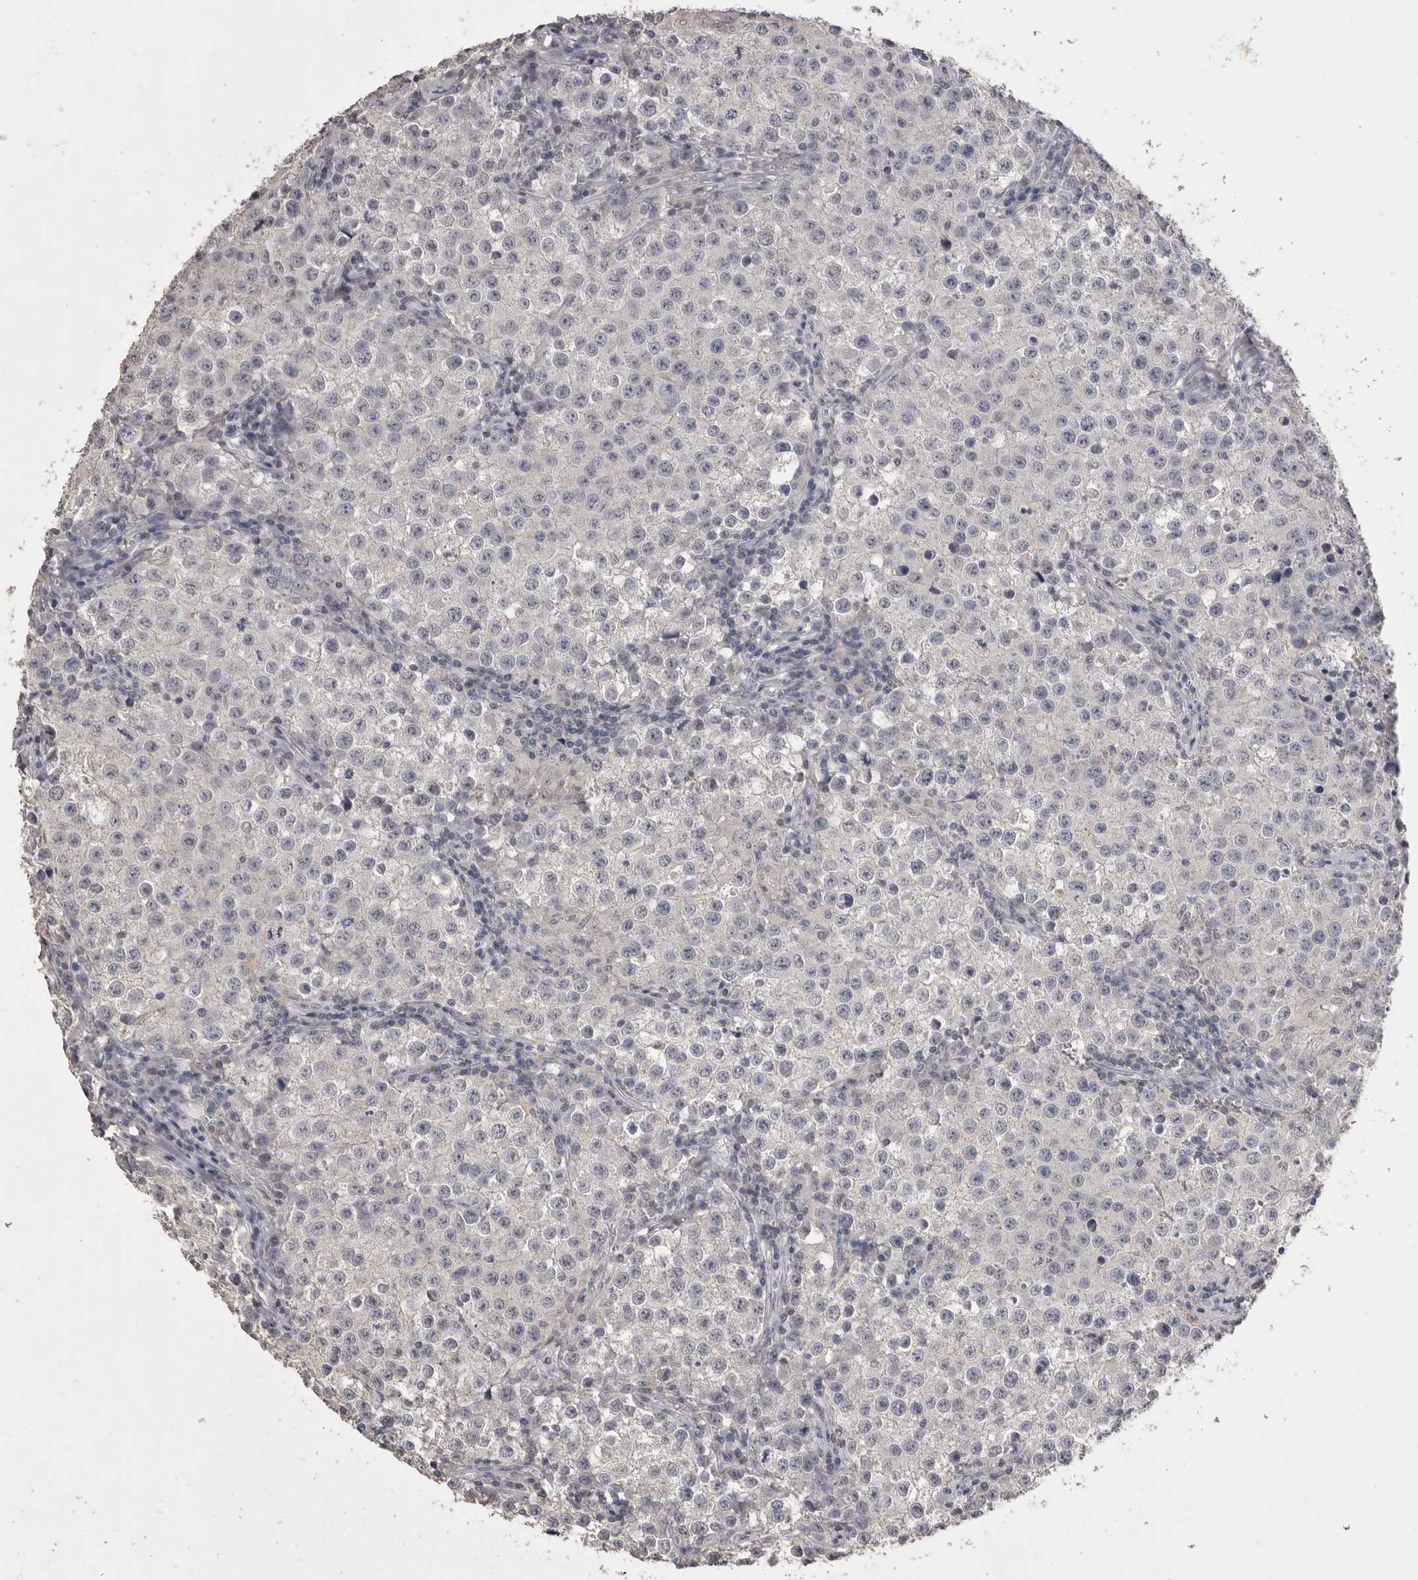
{"staining": {"intensity": "negative", "quantity": "none", "location": "none"}, "tissue": "testis cancer", "cell_type": "Tumor cells", "image_type": "cancer", "snomed": [{"axis": "morphology", "description": "Seminoma, NOS"}, {"axis": "morphology", "description": "Carcinoma, Embryonal, NOS"}, {"axis": "topography", "description": "Testis"}], "caption": "Testis cancer (seminoma) was stained to show a protein in brown. There is no significant staining in tumor cells. The staining was performed using DAB (3,3'-diaminobenzidine) to visualize the protein expression in brown, while the nuclei were stained in blue with hematoxylin (Magnification: 20x).", "gene": "MMP7", "patient": {"sex": "male", "age": 43}}